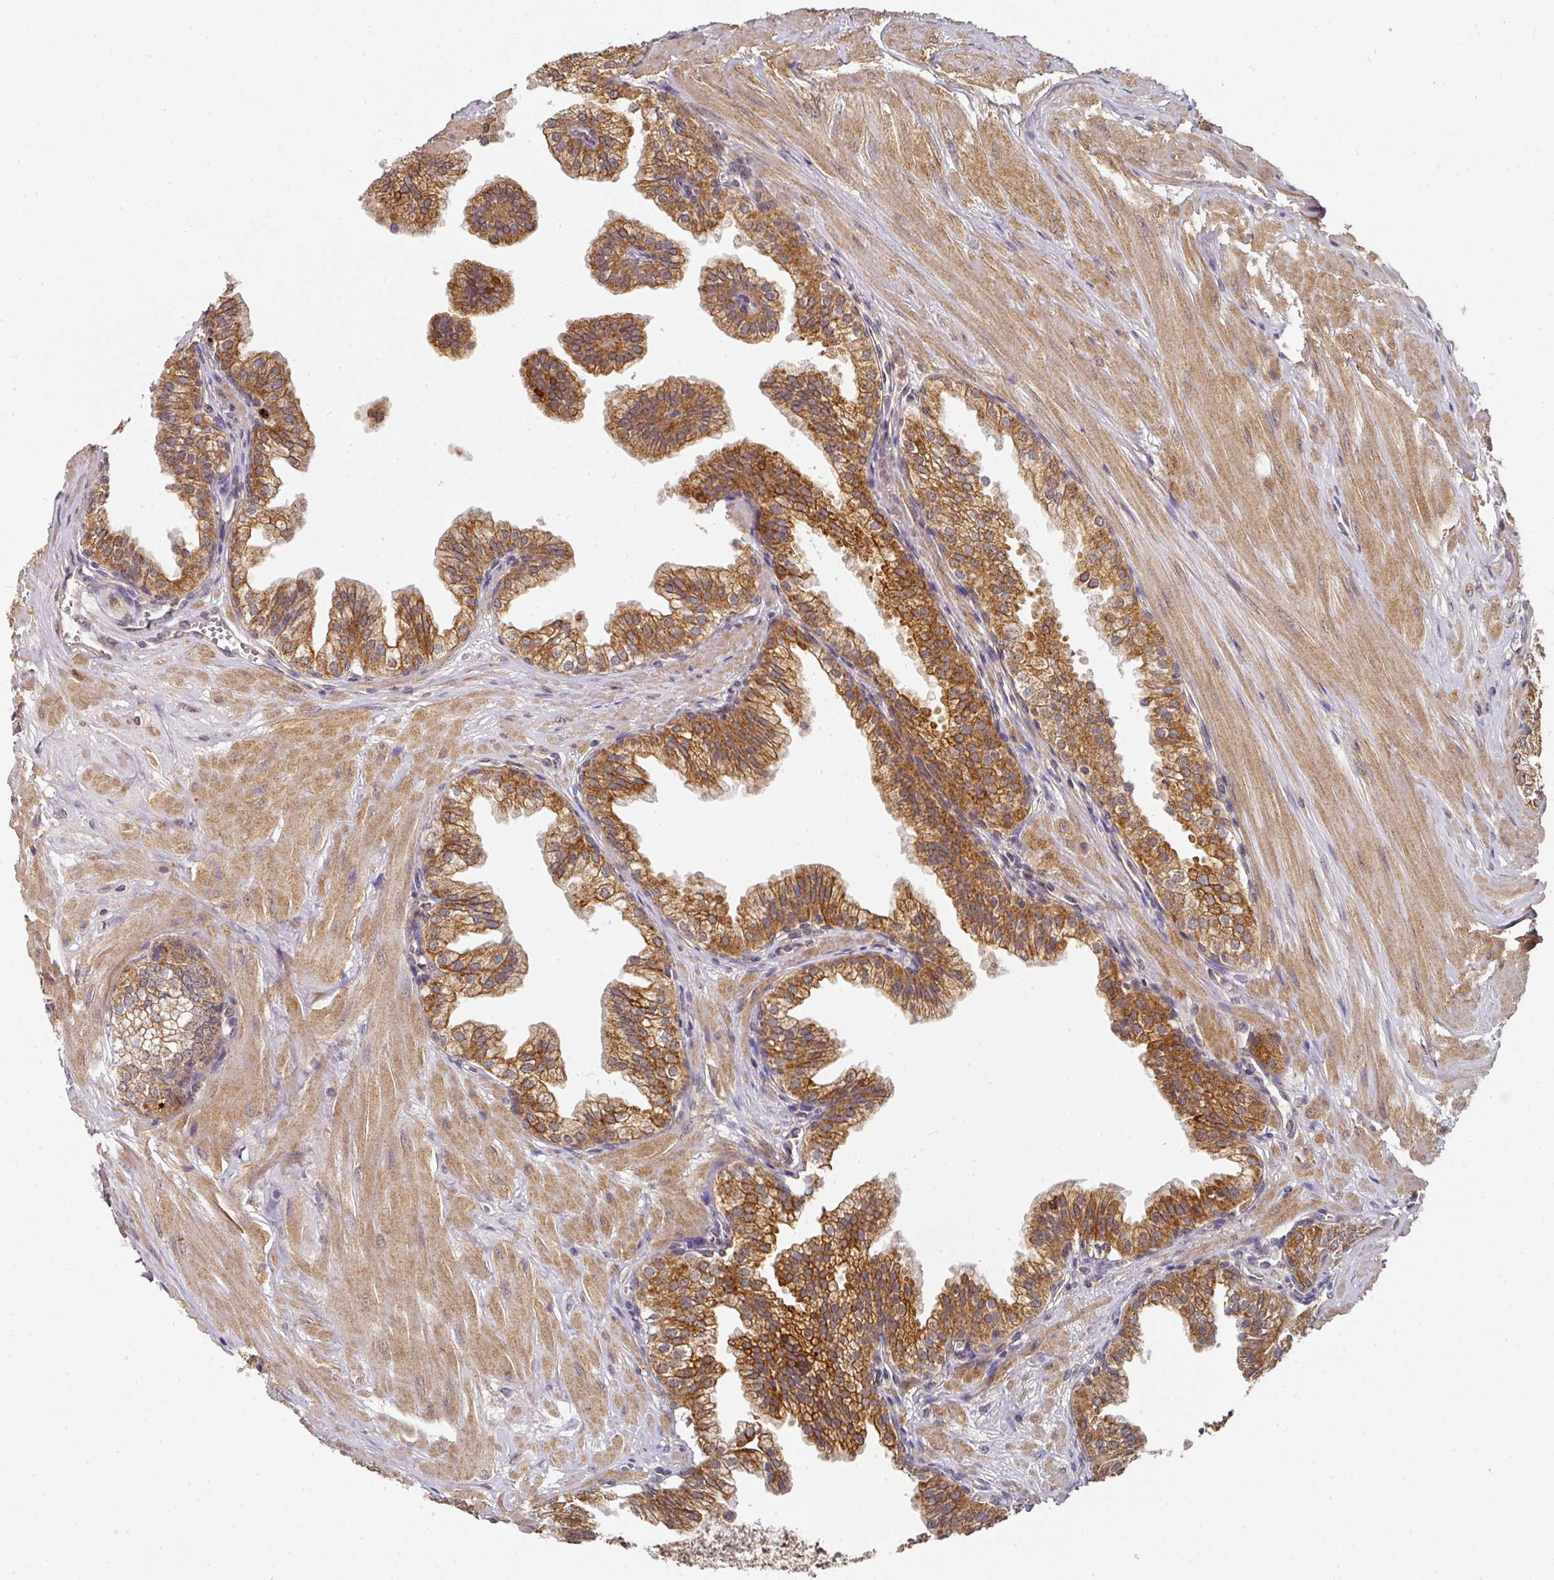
{"staining": {"intensity": "strong", "quantity": ">75%", "location": "cytoplasmic/membranous"}, "tissue": "prostate", "cell_type": "Glandular cells", "image_type": "normal", "snomed": [{"axis": "morphology", "description": "Normal tissue, NOS"}, {"axis": "topography", "description": "Prostate"}, {"axis": "topography", "description": "Peripheral nerve tissue"}], "caption": "Immunohistochemistry (IHC) (DAB) staining of benign human prostate demonstrates strong cytoplasmic/membranous protein staining in approximately >75% of glandular cells. The staining was performed using DAB, with brown indicating positive protein expression. Nuclei are stained blue with hematoxylin.", "gene": "EXTL3", "patient": {"sex": "male", "age": 55}}